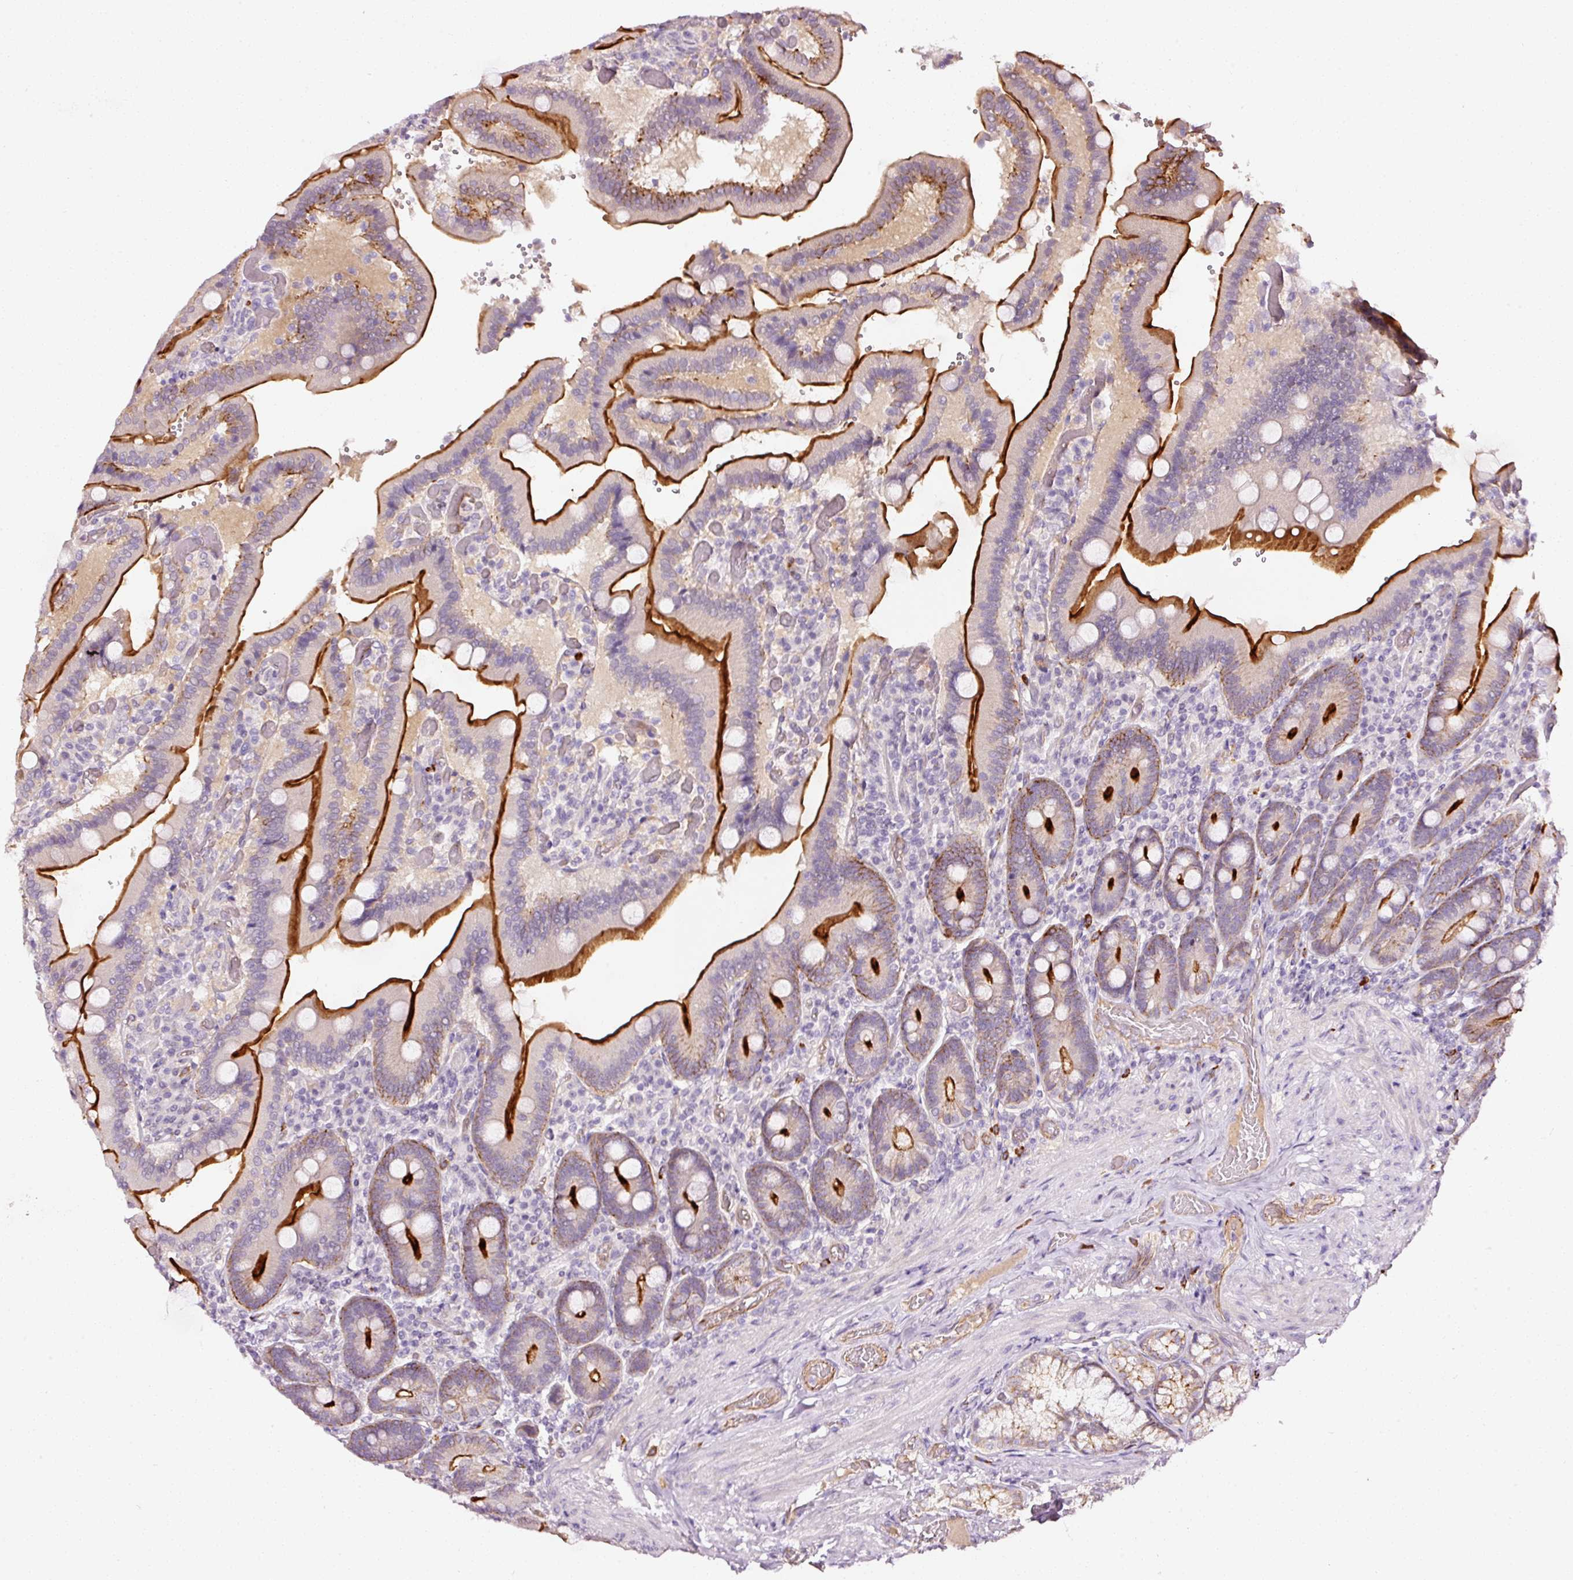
{"staining": {"intensity": "moderate", "quantity": "25%-75%", "location": "cytoplasmic/membranous"}, "tissue": "duodenum", "cell_type": "Glandular cells", "image_type": "normal", "snomed": [{"axis": "morphology", "description": "Normal tissue, NOS"}, {"axis": "topography", "description": "Duodenum"}], "caption": "A brown stain labels moderate cytoplasmic/membranous expression of a protein in glandular cells of normal duodenum.", "gene": "ABCB4", "patient": {"sex": "female", "age": 62}}